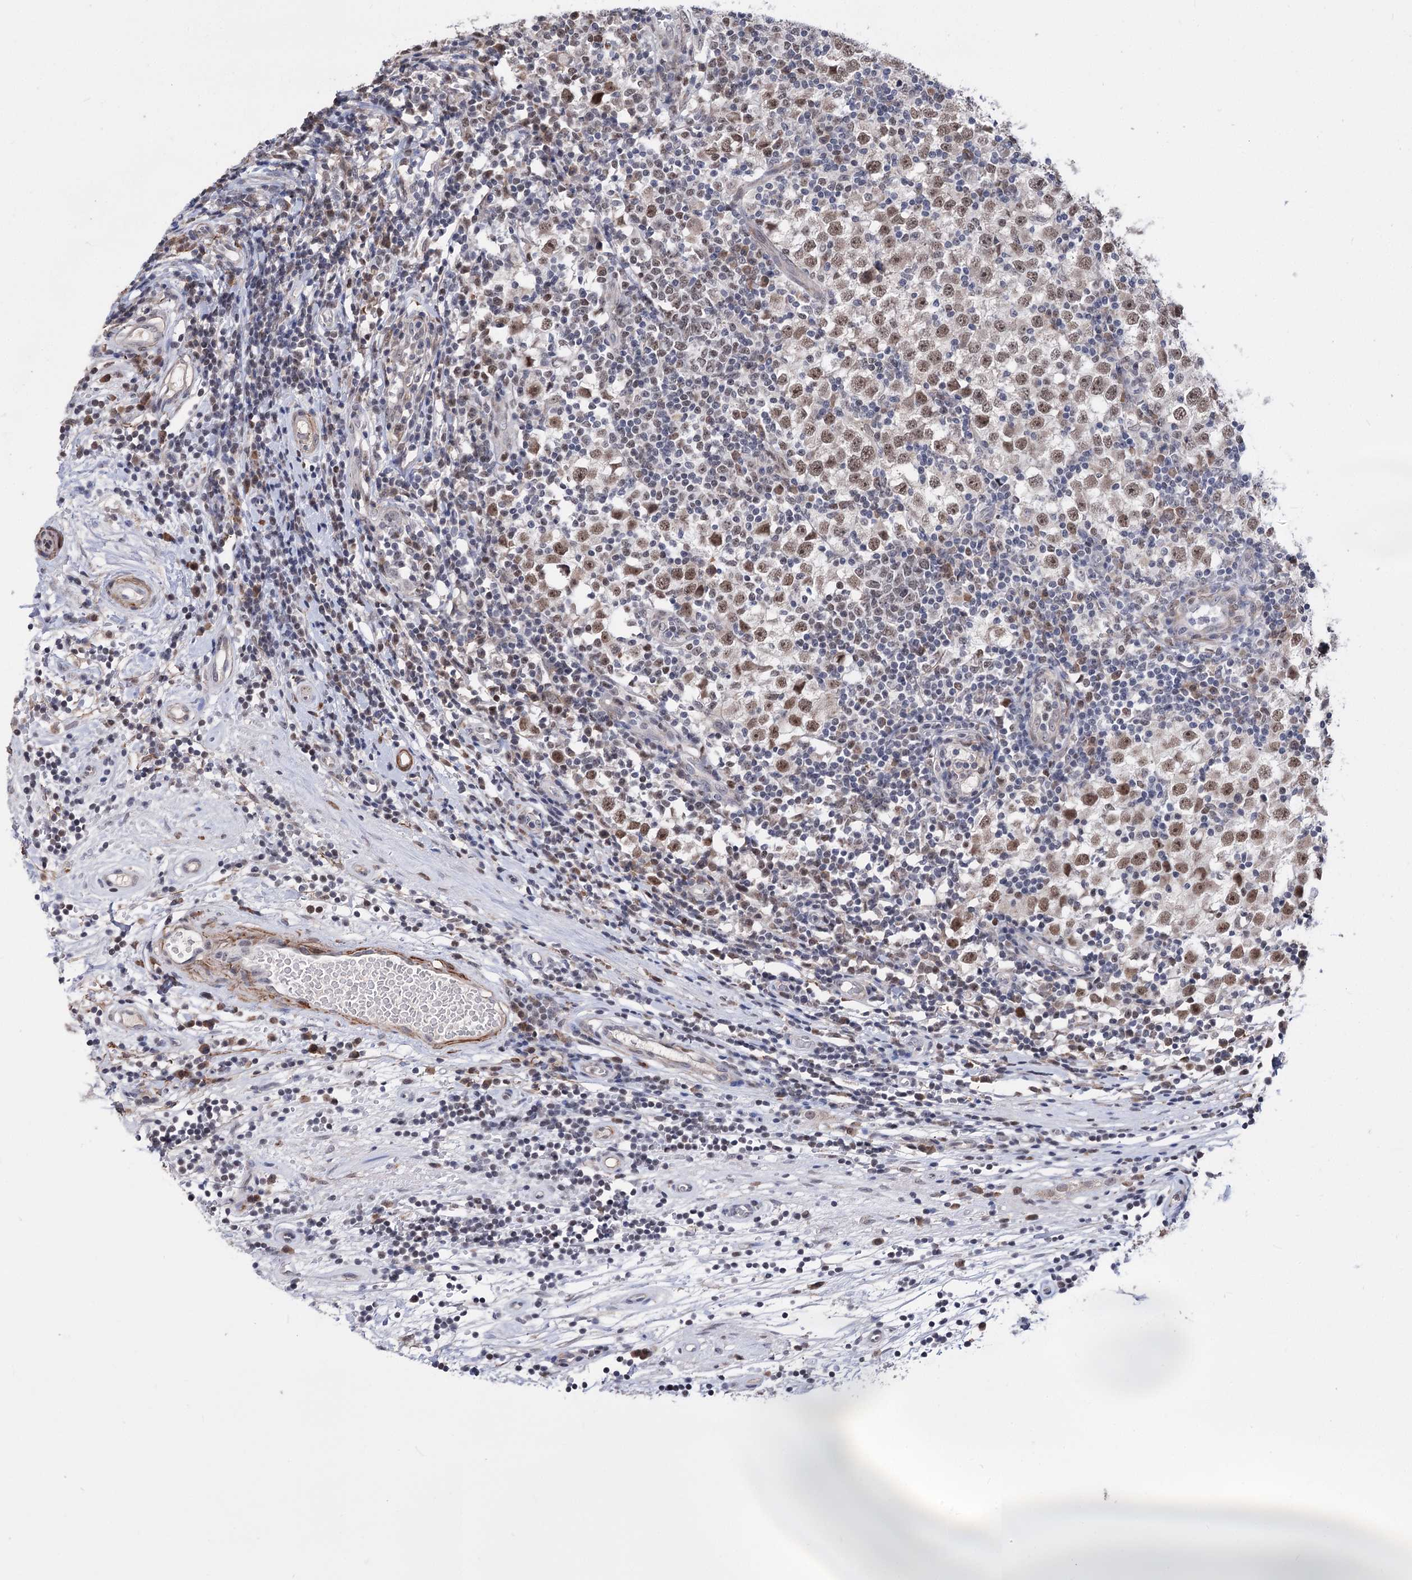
{"staining": {"intensity": "moderate", "quantity": ">75%", "location": "nuclear"}, "tissue": "testis cancer", "cell_type": "Tumor cells", "image_type": "cancer", "snomed": [{"axis": "morphology", "description": "Seminoma, NOS"}, {"axis": "topography", "description": "Testis"}], "caption": "Immunohistochemical staining of seminoma (testis) shows medium levels of moderate nuclear protein expression in approximately >75% of tumor cells.", "gene": "PPRC1", "patient": {"sex": "male", "age": 65}}